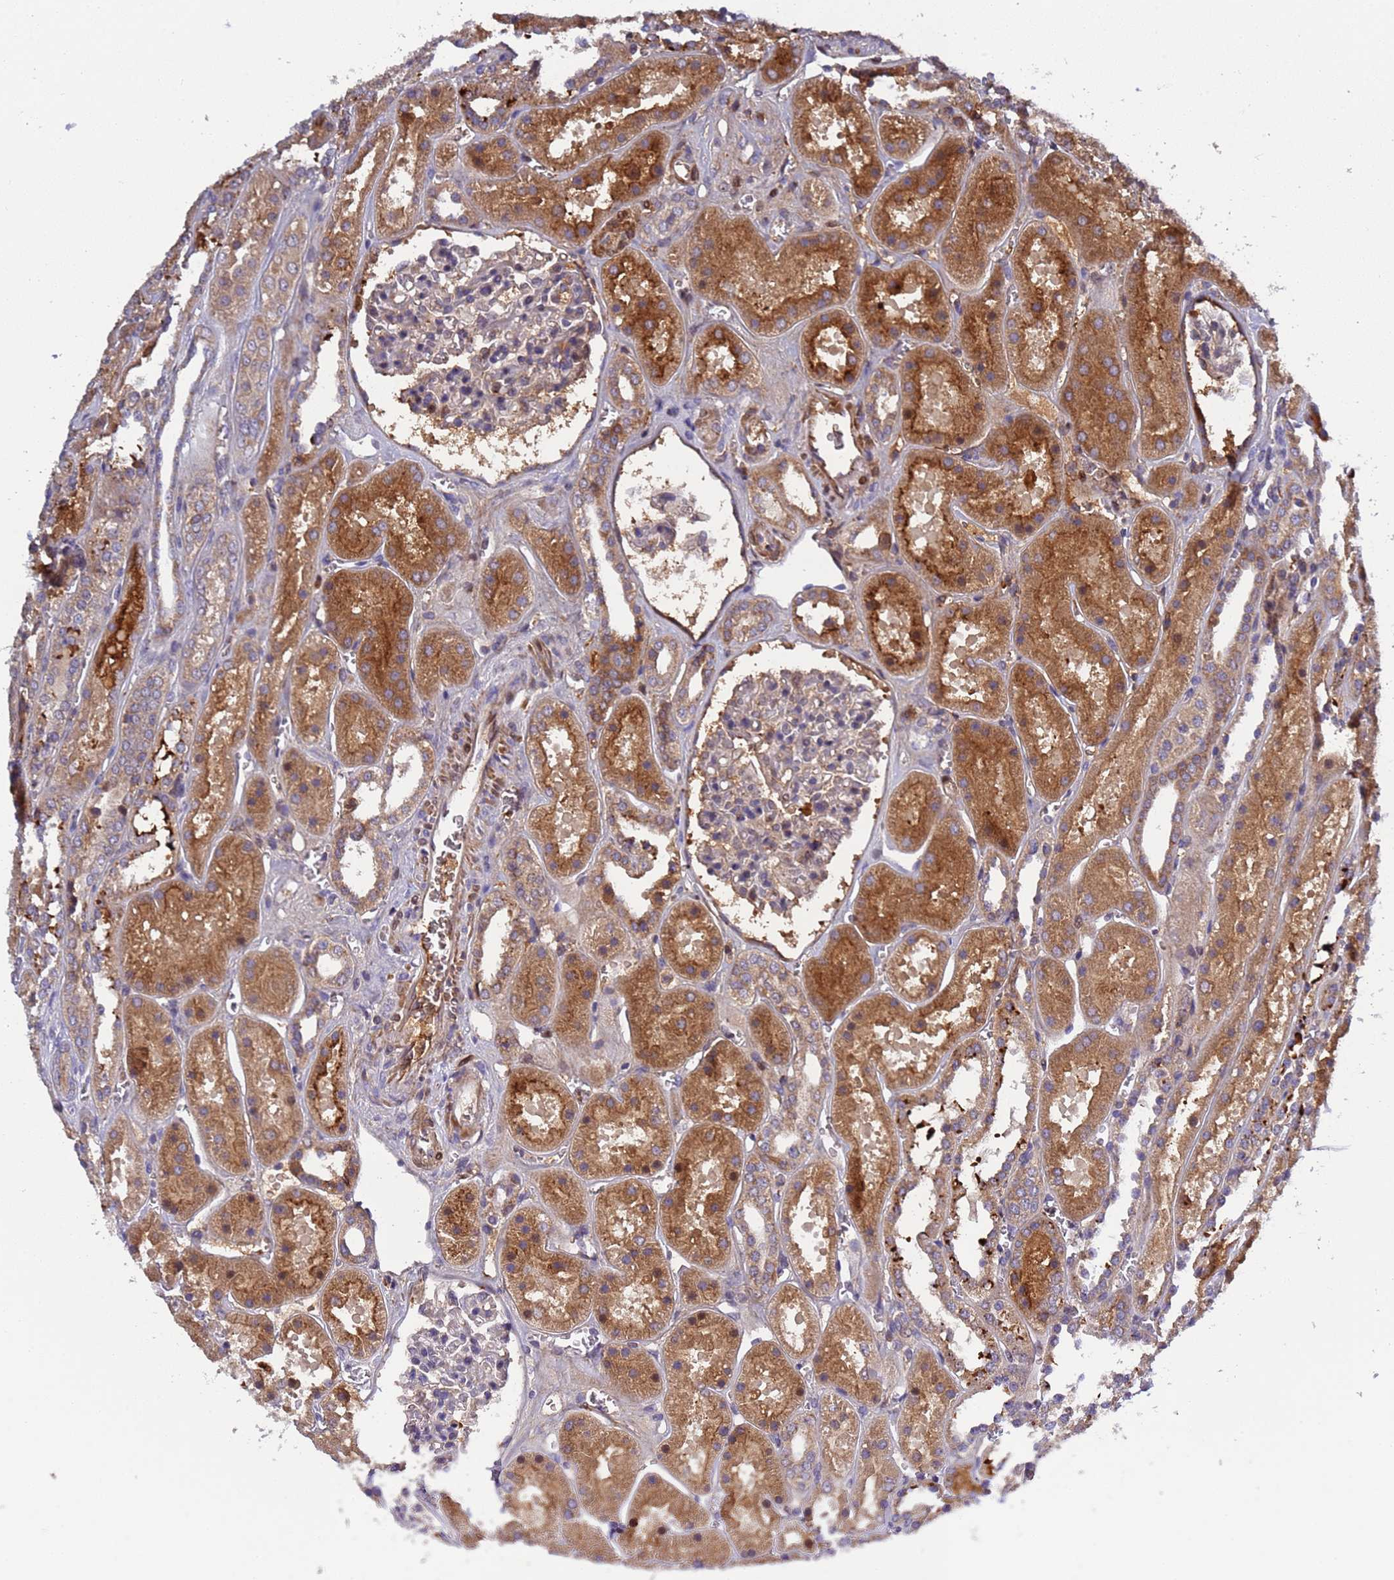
{"staining": {"intensity": "weak", "quantity": "<25%", "location": "cytoplasmic/membranous"}, "tissue": "kidney", "cell_type": "Cells in glomeruli", "image_type": "normal", "snomed": [{"axis": "morphology", "description": "Normal tissue, NOS"}, {"axis": "topography", "description": "Kidney"}], "caption": "Image shows no significant protein positivity in cells in glomeruli of benign kidney. (Brightfield microscopy of DAB IHC at high magnification).", "gene": "PARP16", "patient": {"sex": "female", "age": 41}}